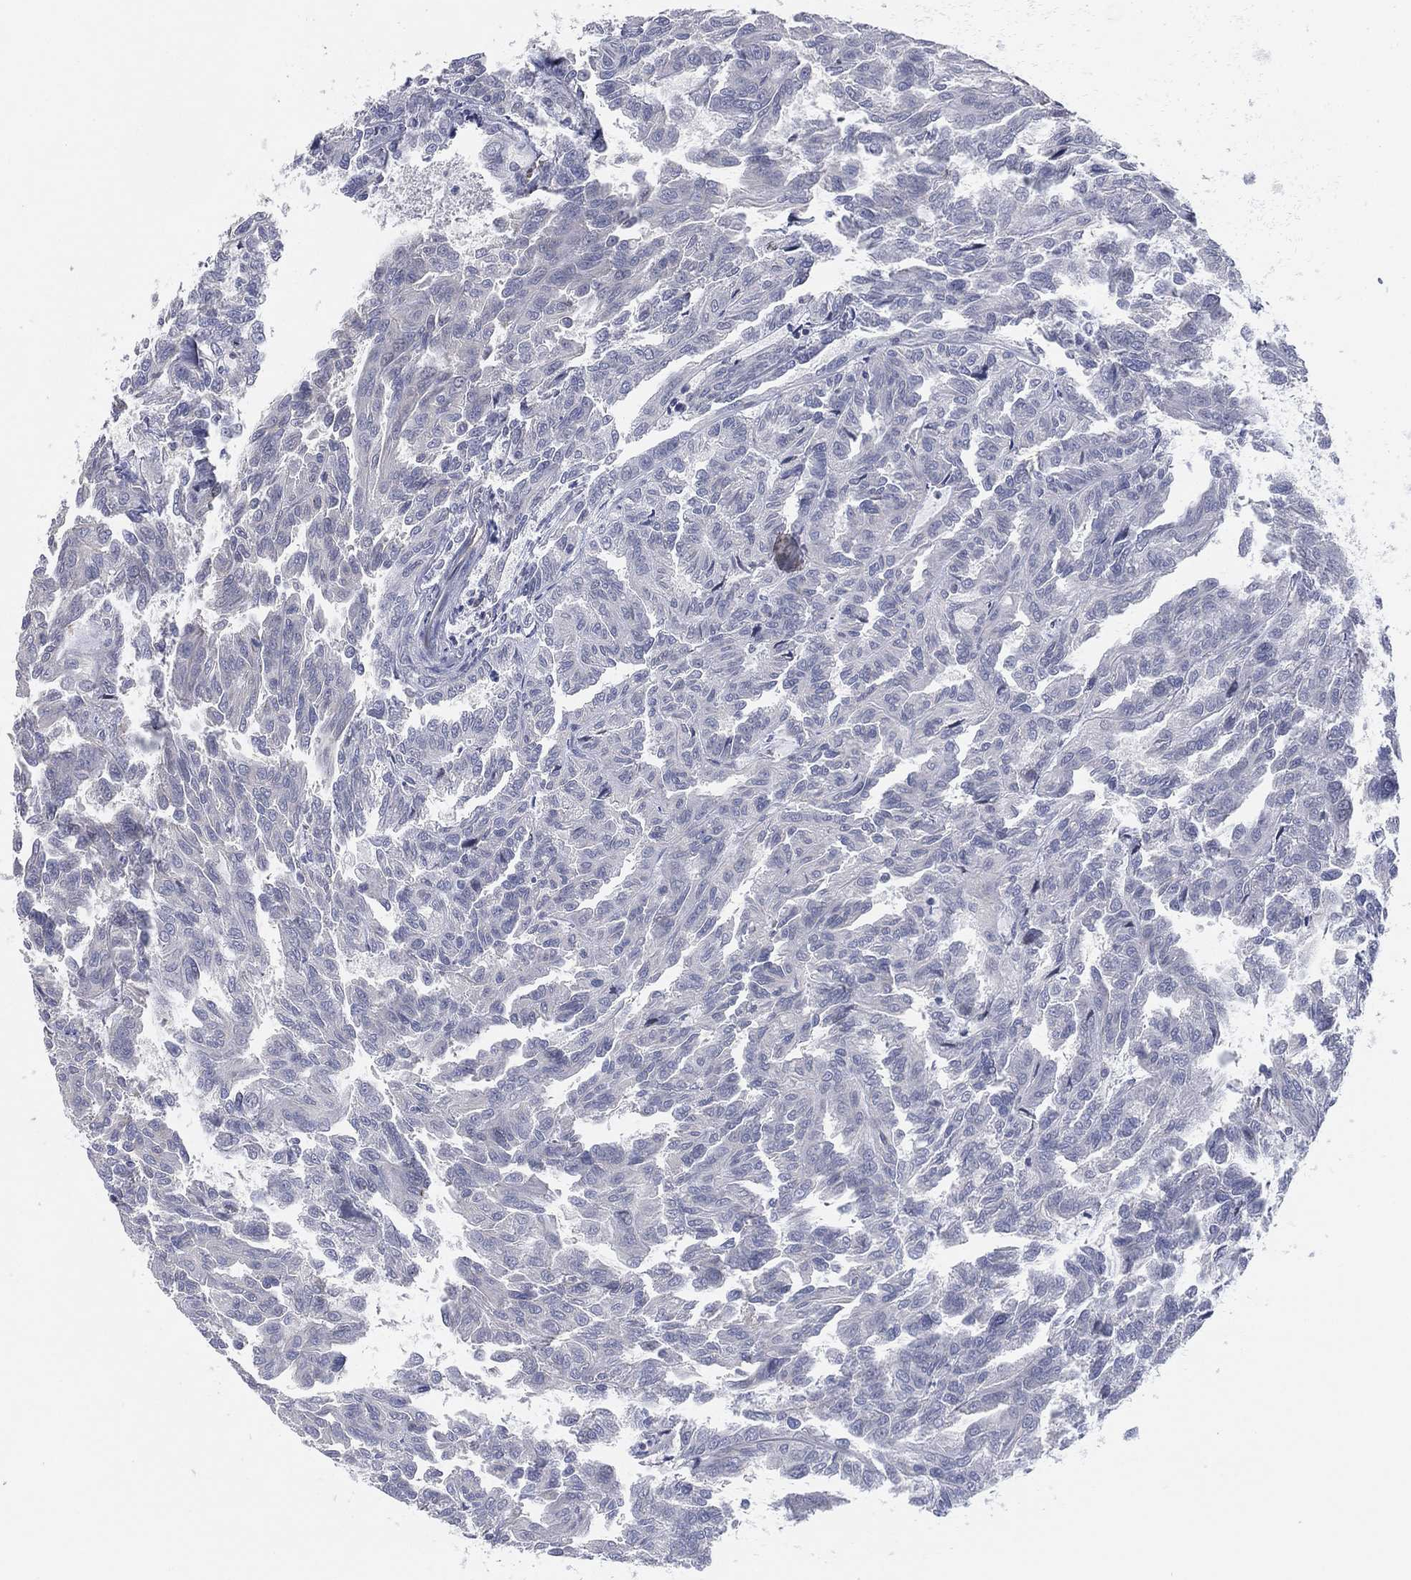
{"staining": {"intensity": "negative", "quantity": "none", "location": "none"}, "tissue": "renal cancer", "cell_type": "Tumor cells", "image_type": "cancer", "snomed": [{"axis": "morphology", "description": "Adenocarcinoma, NOS"}, {"axis": "topography", "description": "Kidney"}], "caption": "Renal cancer stained for a protein using IHC shows no staining tumor cells.", "gene": "CFTR", "patient": {"sex": "male", "age": 79}}